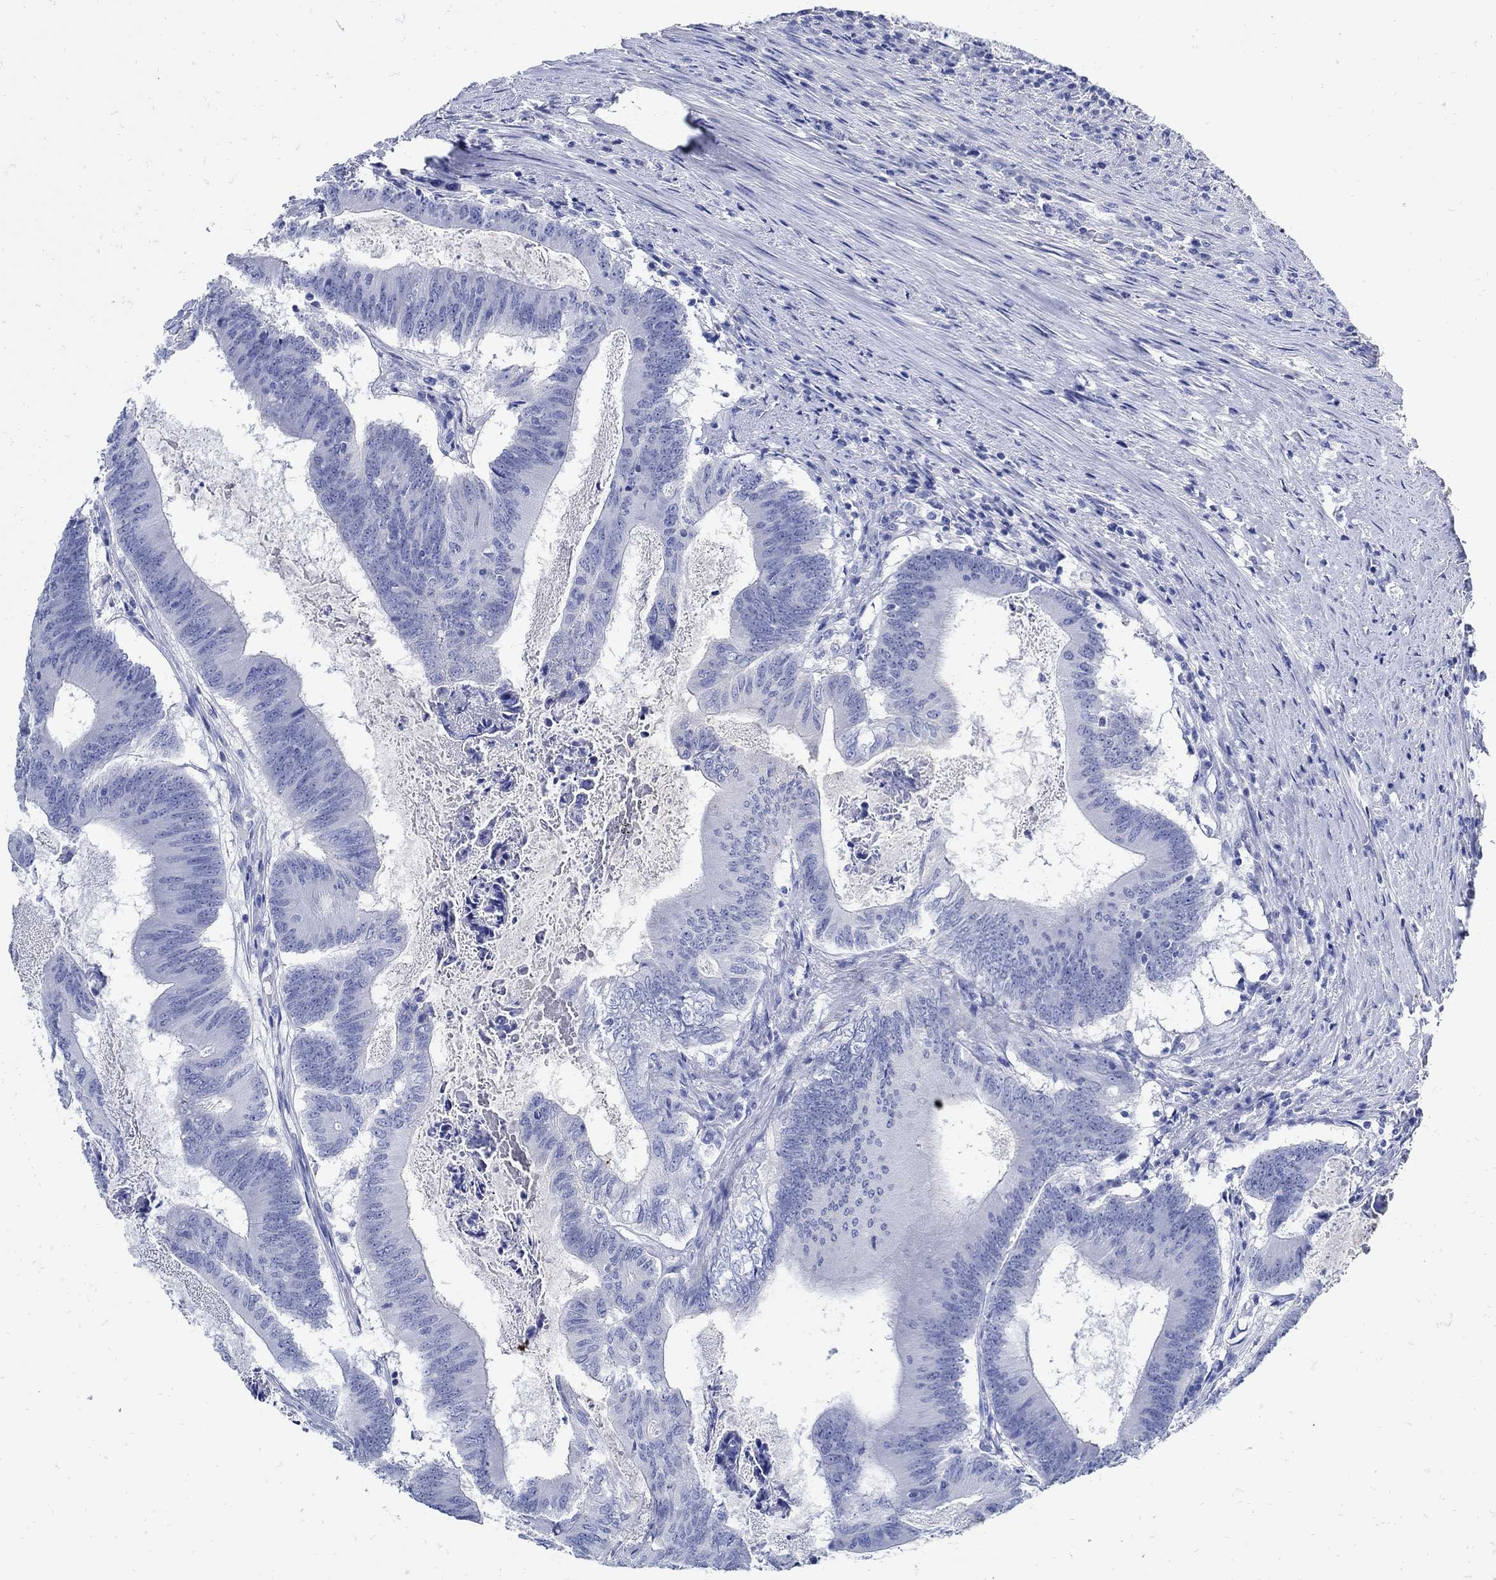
{"staining": {"intensity": "negative", "quantity": "none", "location": "none"}, "tissue": "colorectal cancer", "cell_type": "Tumor cells", "image_type": "cancer", "snomed": [{"axis": "morphology", "description": "Adenocarcinoma, NOS"}, {"axis": "topography", "description": "Colon"}], "caption": "This is an immunohistochemistry (IHC) micrograph of colorectal cancer (adenocarcinoma). There is no staining in tumor cells.", "gene": "NOS1", "patient": {"sex": "female", "age": 70}}